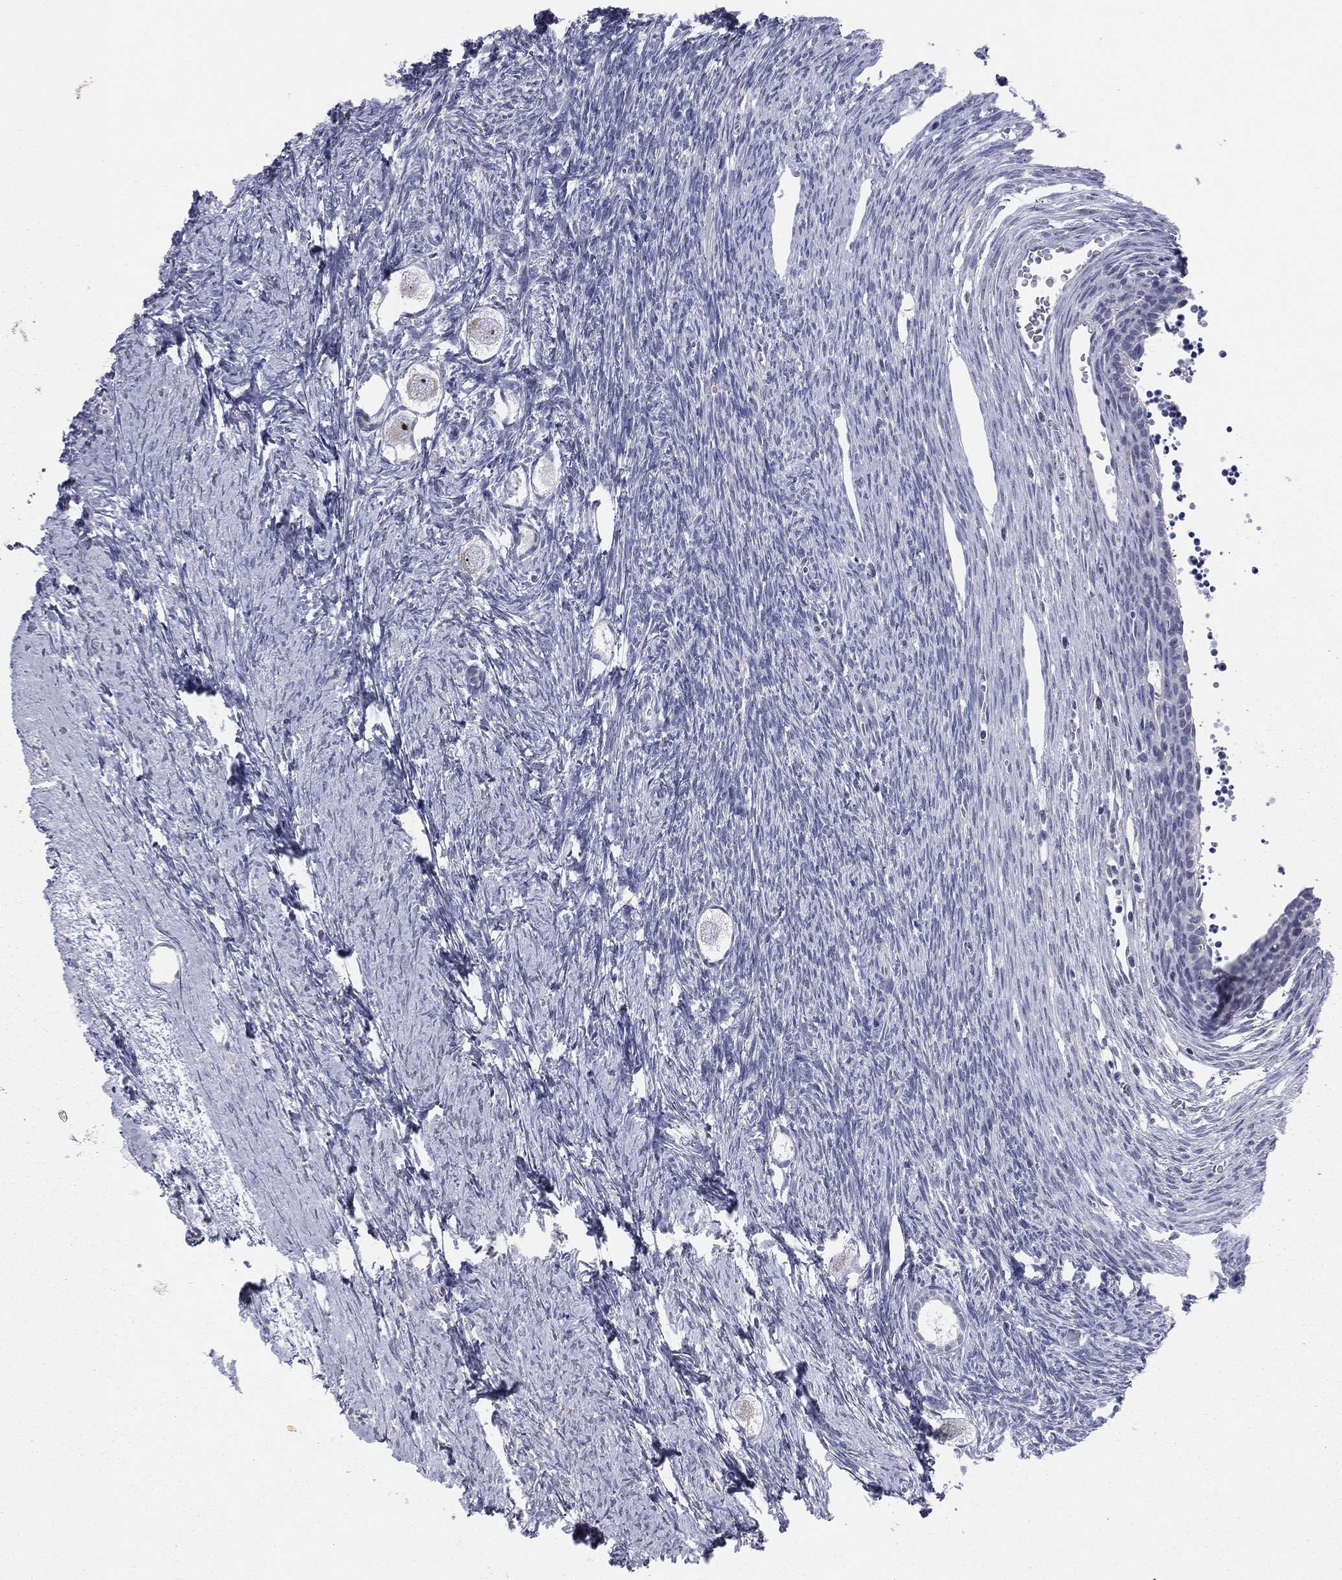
{"staining": {"intensity": "negative", "quantity": "none", "location": "none"}, "tissue": "ovary", "cell_type": "Follicle cells", "image_type": "normal", "snomed": [{"axis": "morphology", "description": "Normal tissue, NOS"}, {"axis": "topography", "description": "Ovary"}], "caption": "High power microscopy micrograph of an immunohistochemistry (IHC) photomicrograph of benign ovary, revealing no significant expression in follicle cells.", "gene": "CD22", "patient": {"sex": "female", "age": 27}}